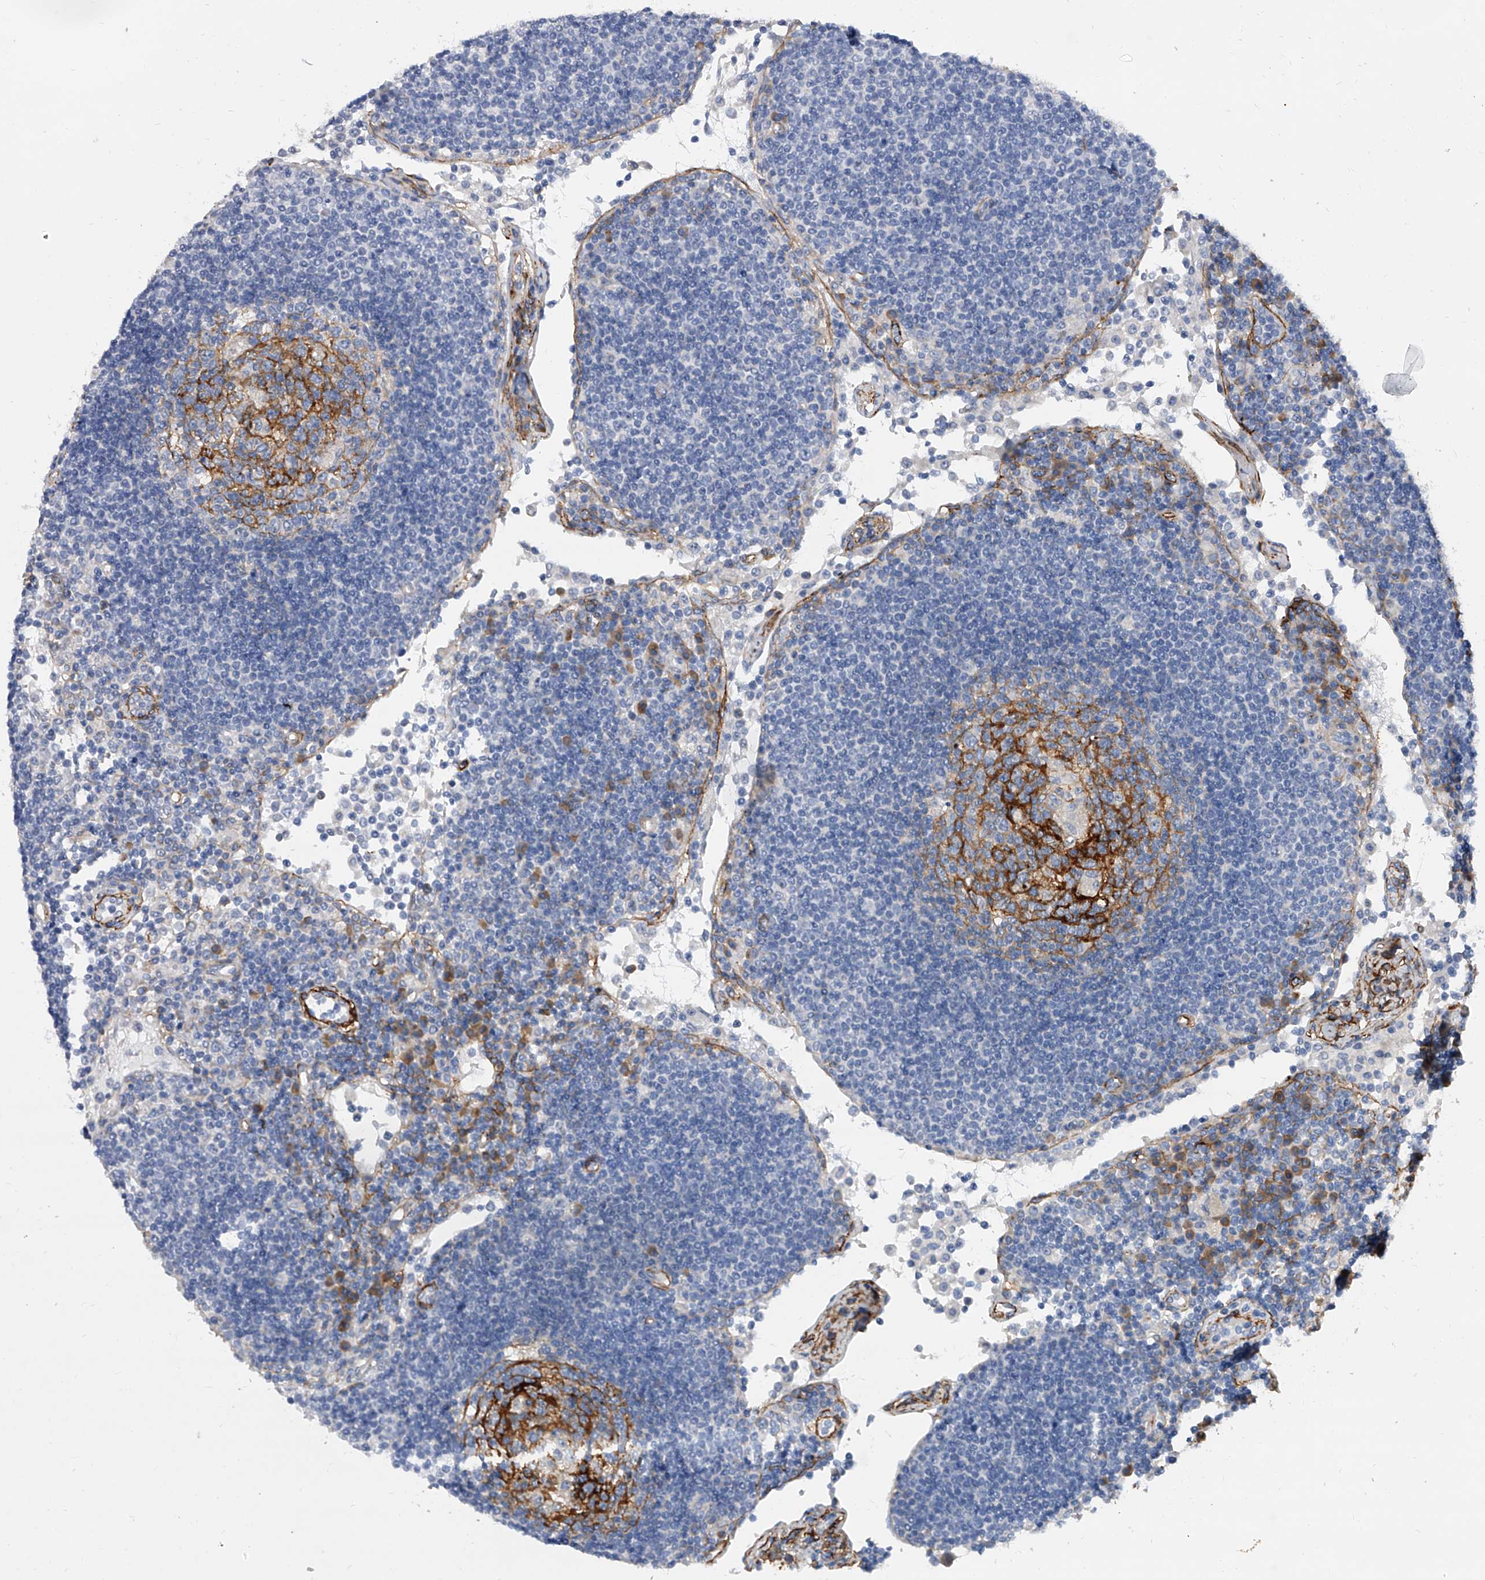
{"staining": {"intensity": "negative", "quantity": "none", "location": "none"}, "tissue": "lymph node", "cell_type": "Germinal center cells", "image_type": "normal", "snomed": [{"axis": "morphology", "description": "Normal tissue, NOS"}, {"axis": "topography", "description": "Lymph node"}], "caption": "DAB immunohistochemical staining of benign lymph node exhibits no significant expression in germinal center cells.", "gene": "ALG14", "patient": {"sex": "female", "age": 53}}